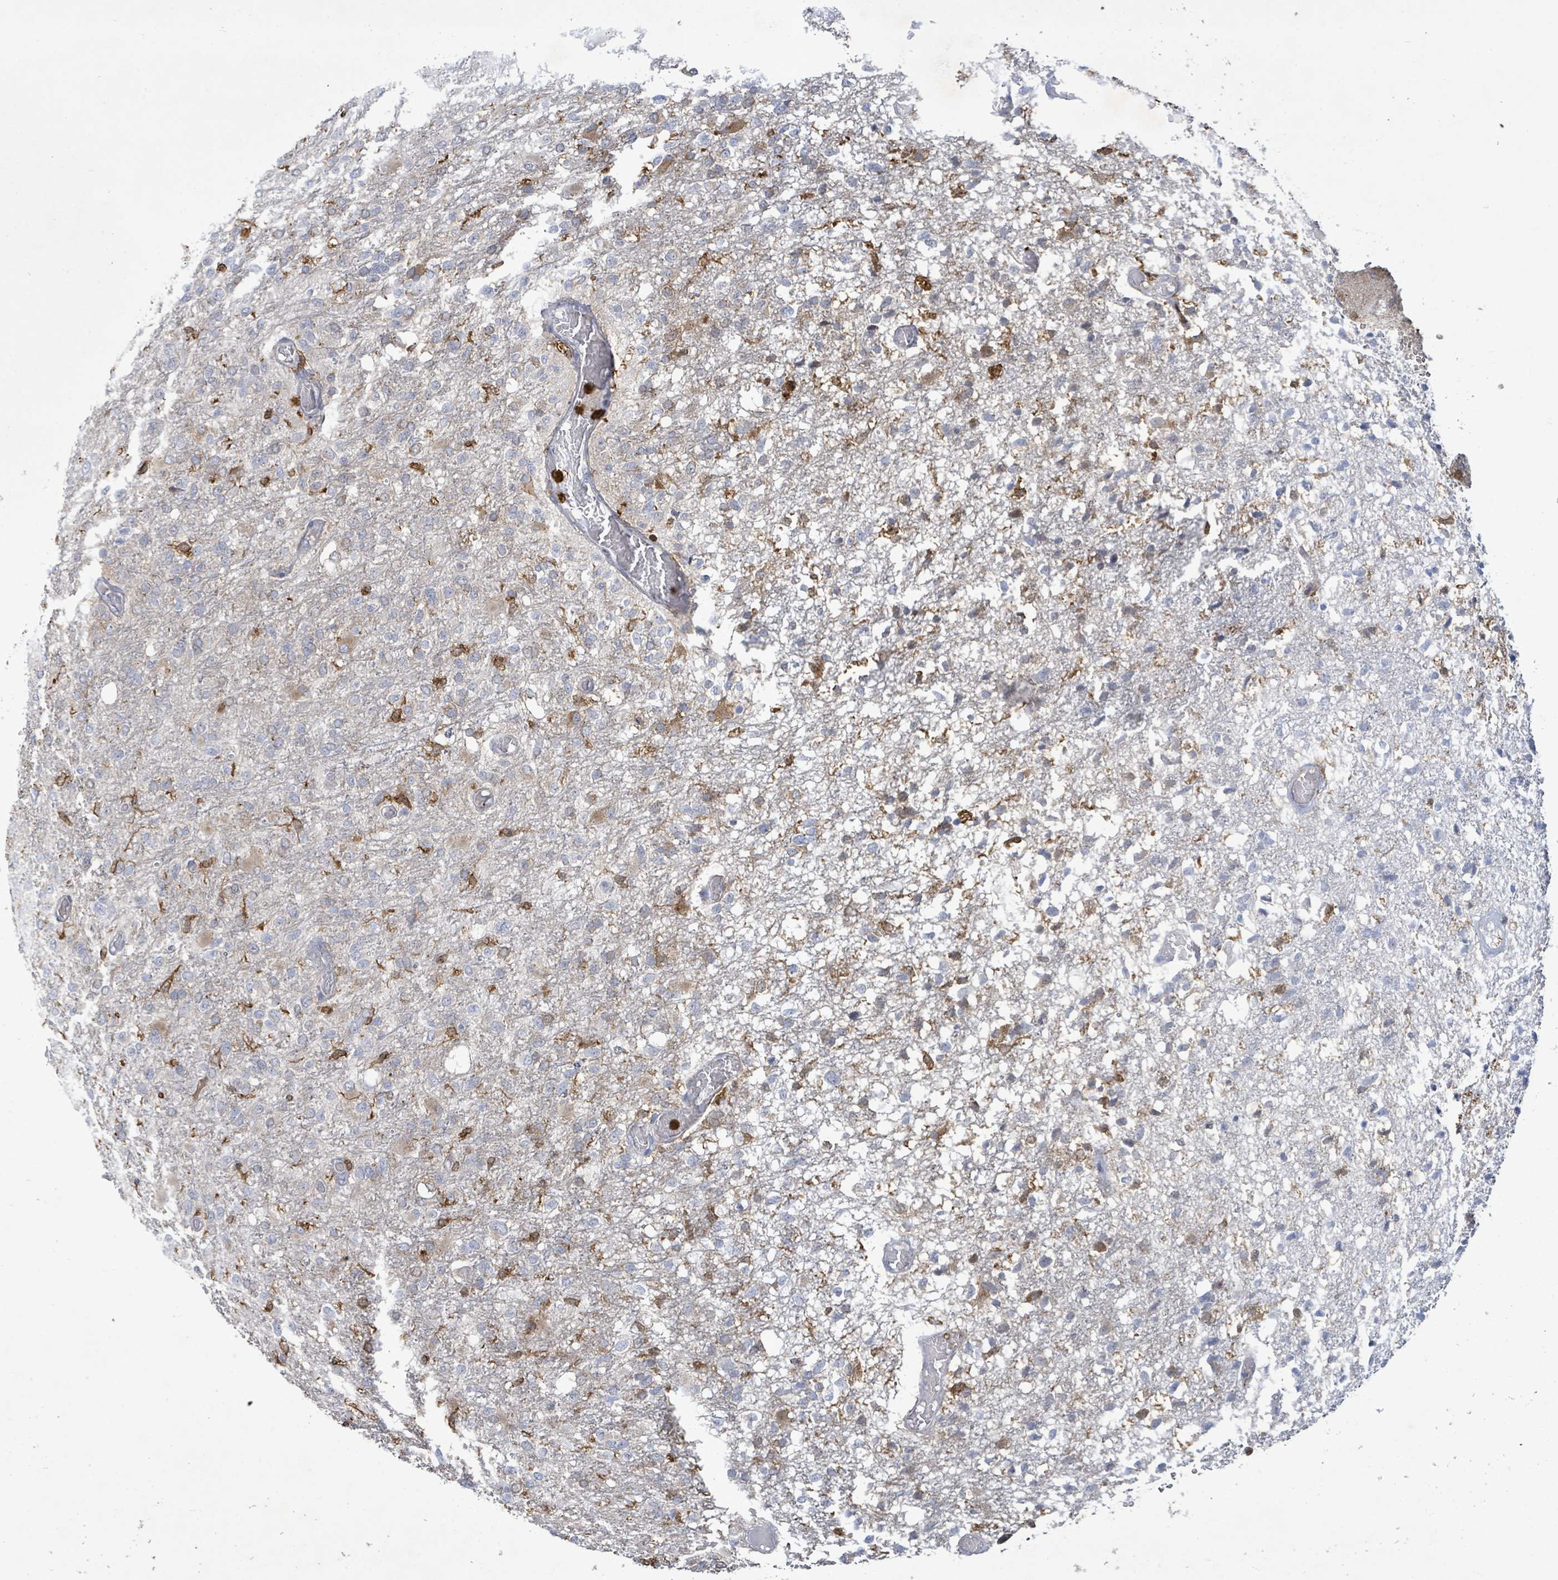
{"staining": {"intensity": "negative", "quantity": "none", "location": "none"}, "tissue": "glioma", "cell_type": "Tumor cells", "image_type": "cancer", "snomed": [{"axis": "morphology", "description": "Glioma, malignant, High grade"}, {"axis": "topography", "description": "Brain"}], "caption": "A histopathology image of glioma stained for a protein reveals no brown staining in tumor cells. (Stains: DAB (3,3'-diaminobenzidine) IHC with hematoxylin counter stain, Microscopy: brightfield microscopy at high magnification).", "gene": "FAM210A", "patient": {"sex": "female", "age": 74}}